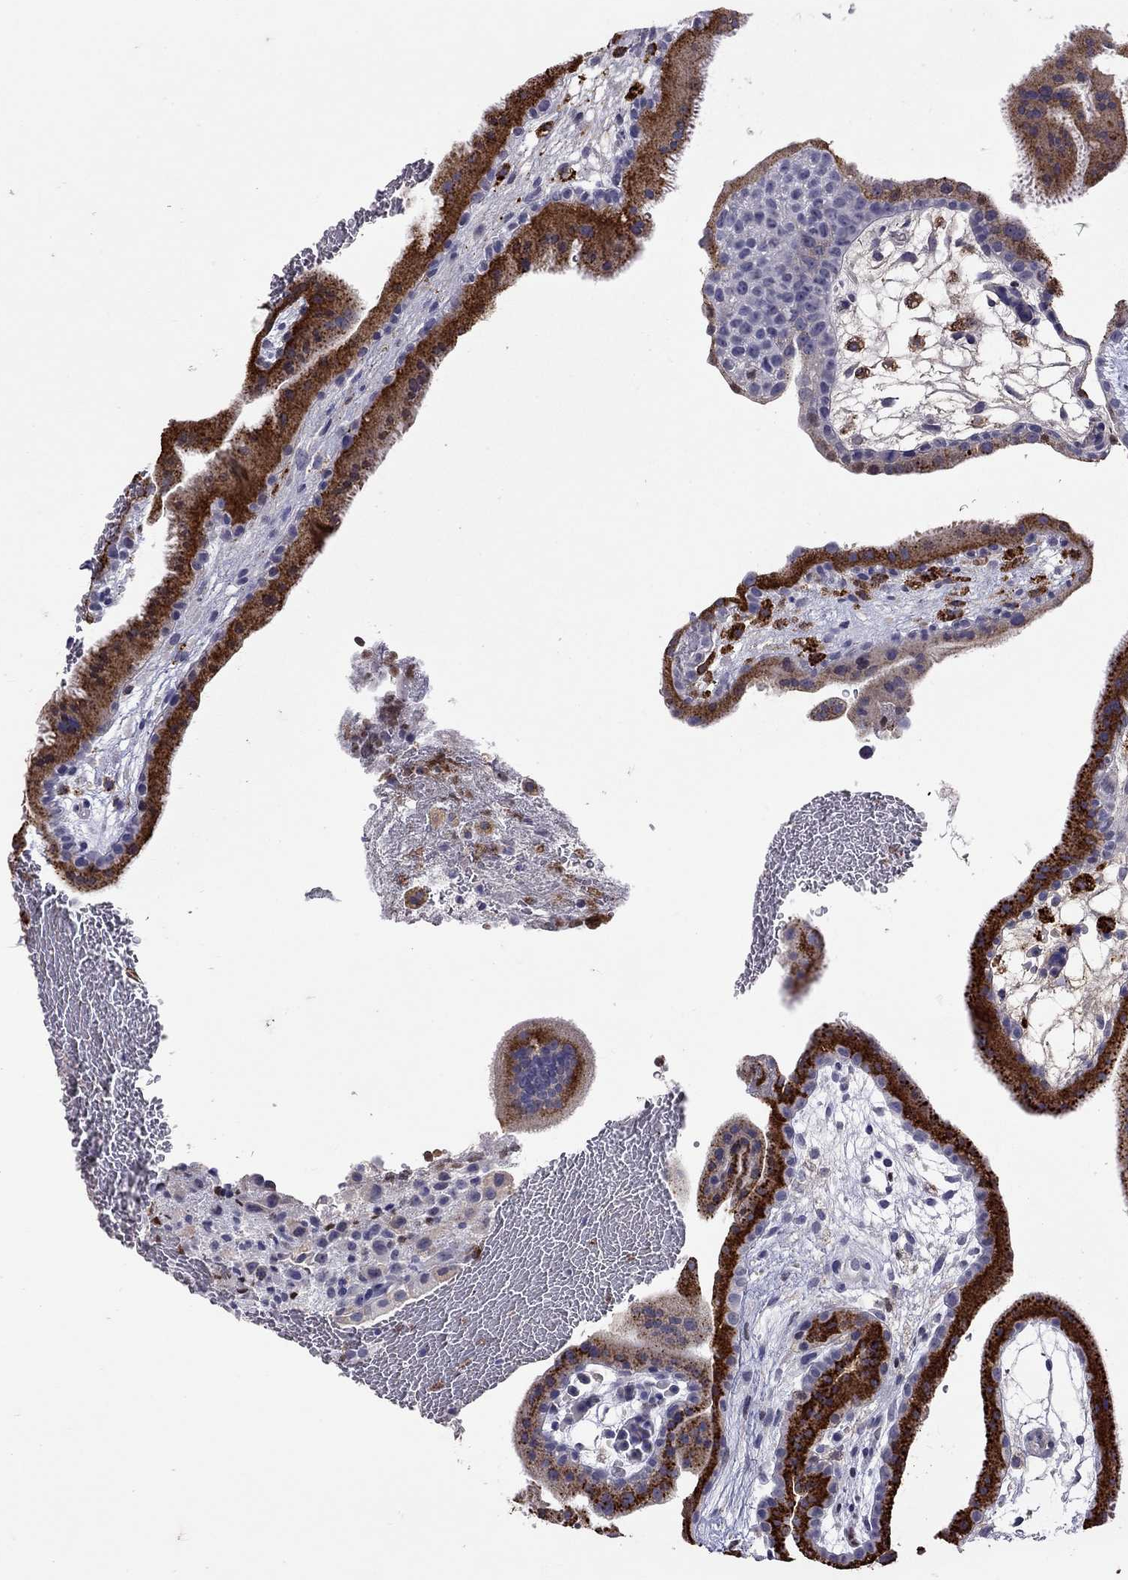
{"staining": {"intensity": "negative", "quantity": "none", "location": "none"}, "tissue": "placenta", "cell_type": "Decidual cells", "image_type": "normal", "snomed": [{"axis": "morphology", "description": "Normal tissue, NOS"}, {"axis": "topography", "description": "Placenta"}], "caption": "IHC of unremarkable placenta demonstrates no positivity in decidual cells.", "gene": "SERPINA3", "patient": {"sex": "female", "age": 19}}